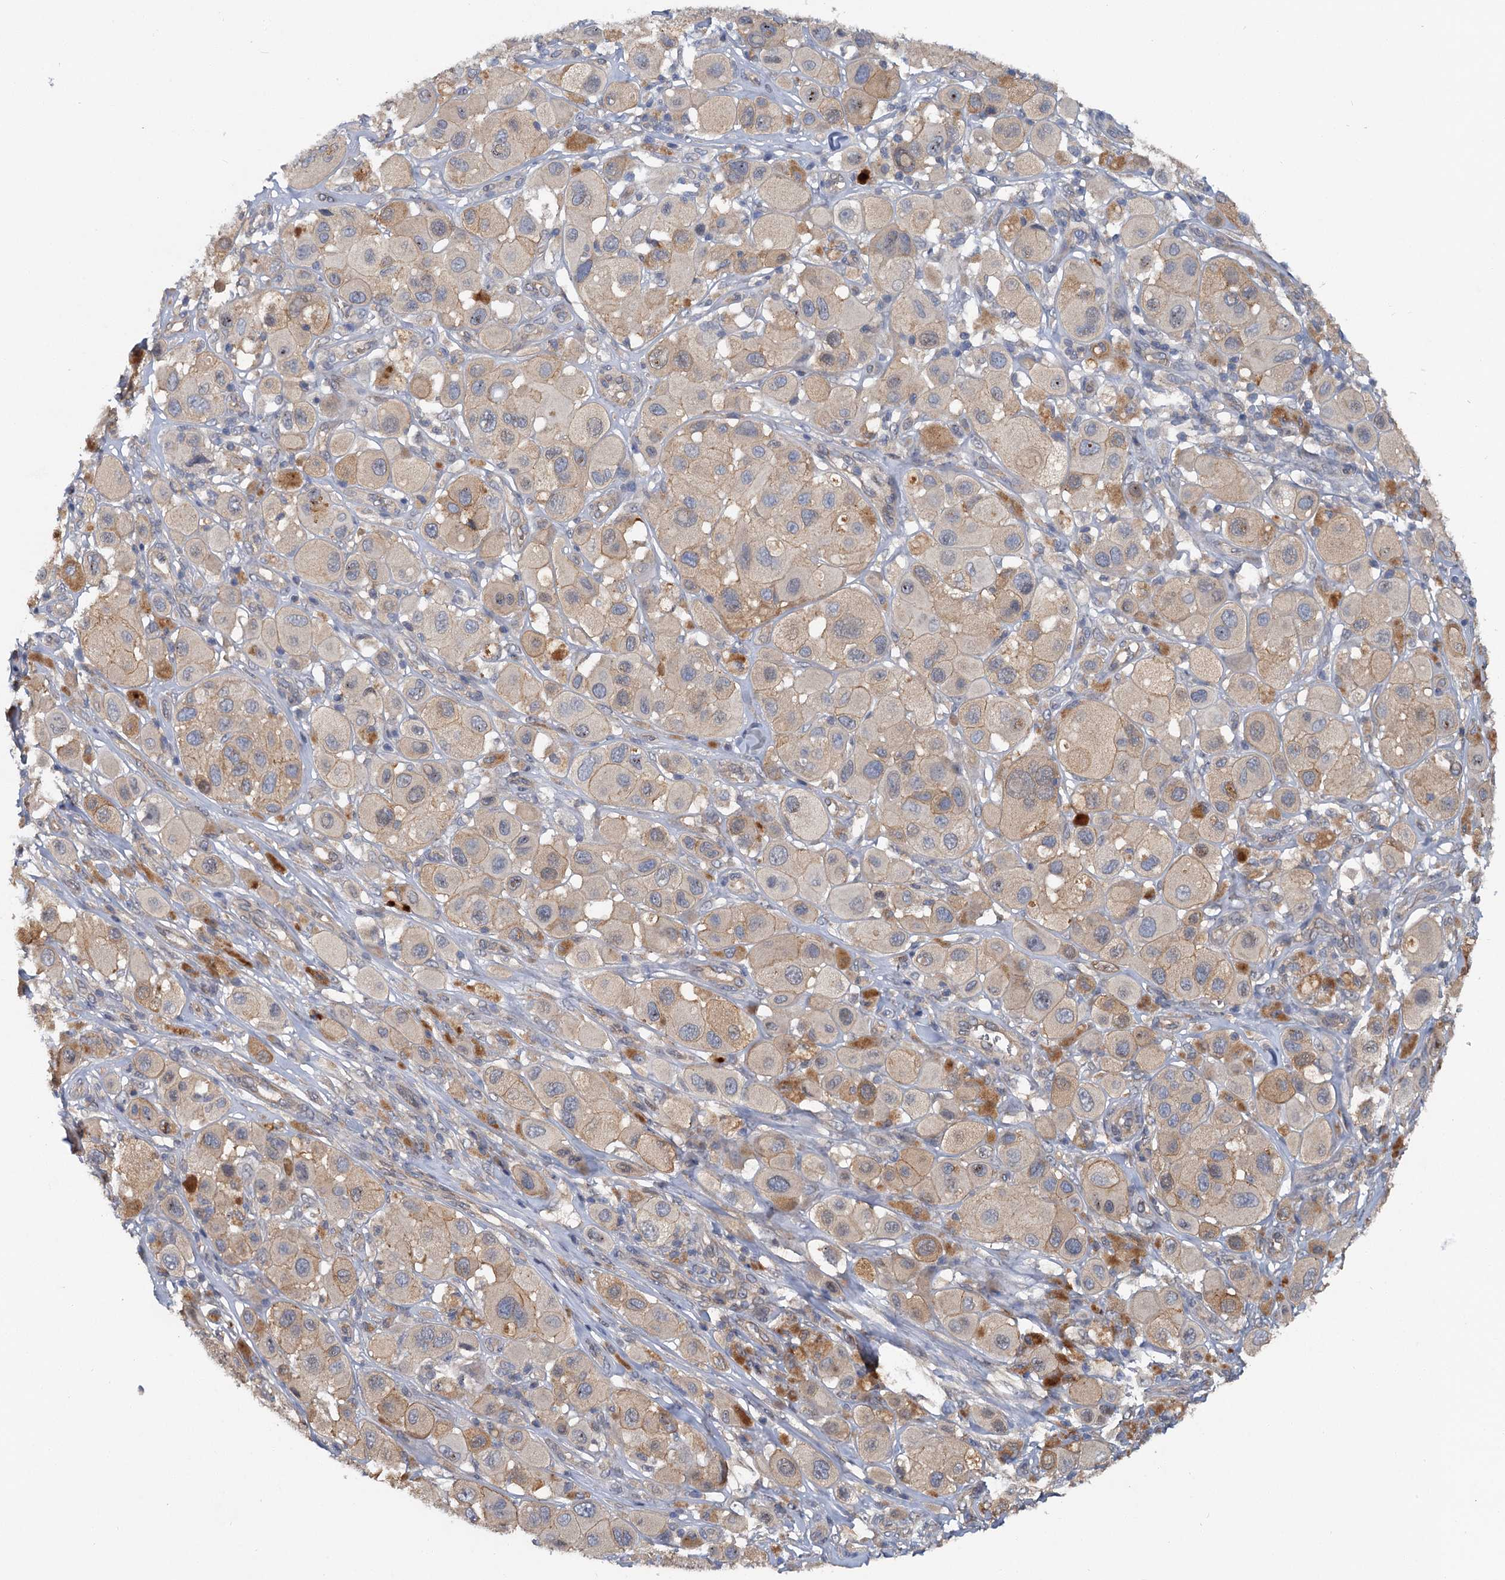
{"staining": {"intensity": "negative", "quantity": "none", "location": "none"}, "tissue": "melanoma", "cell_type": "Tumor cells", "image_type": "cancer", "snomed": [{"axis": "morphology", "description": "Malignant melanoma, Metastatic site"}, {"axis": "topography", "description": "Skin"}], "caption": "IHC of human malignant melanoma (metastatic site) reveals no expression in tumor cells. (DAB (3,3'-diaminobenzidine) immunohistochemistry (IHC), high magnification).", "gene": "ZNF324", "patient": {"sex": "male", "age": 41}}